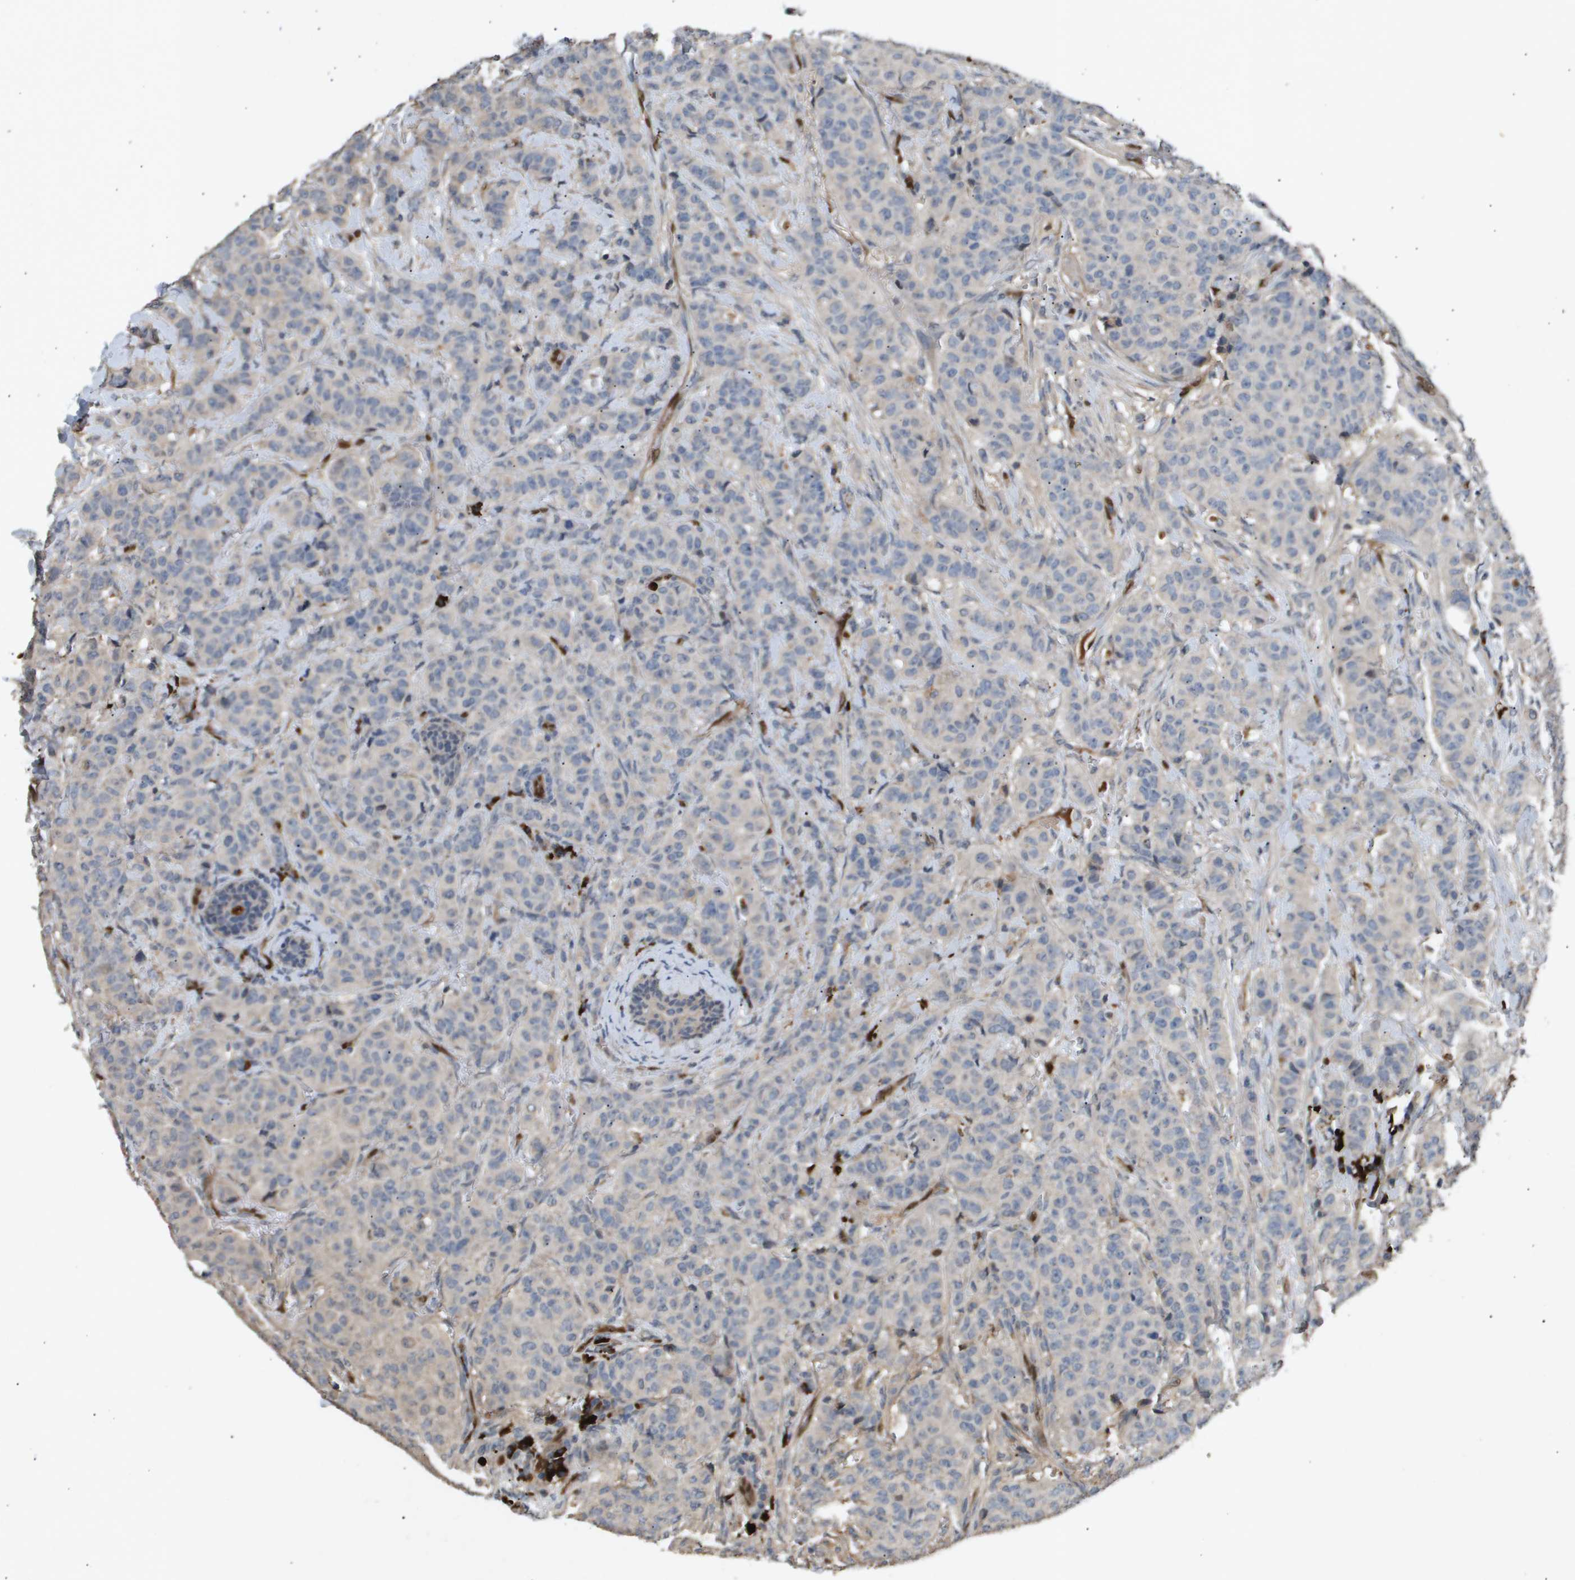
{"staining": {"intensity": "weak", "quantity": "<25%", "location": "cytoplasmic/membranous"}, "tissue": "breast cancer", "cell_type": "Tumor cells", "image_type": "cancer", "snomed": [{"axis": "morphology", "description": "Normal tissue, NOS"}, {"axis": "morphology", "description": "Duct carcinoma"}, {"axis": "topography", "description": "Breast"}], "caption": "Breast infiltrating ductal carcinoma stained for a protein using IHC exhibits no positivity tumor cells.", "gene": "ERG", "patient": {"sex": "female", "age": 40}}